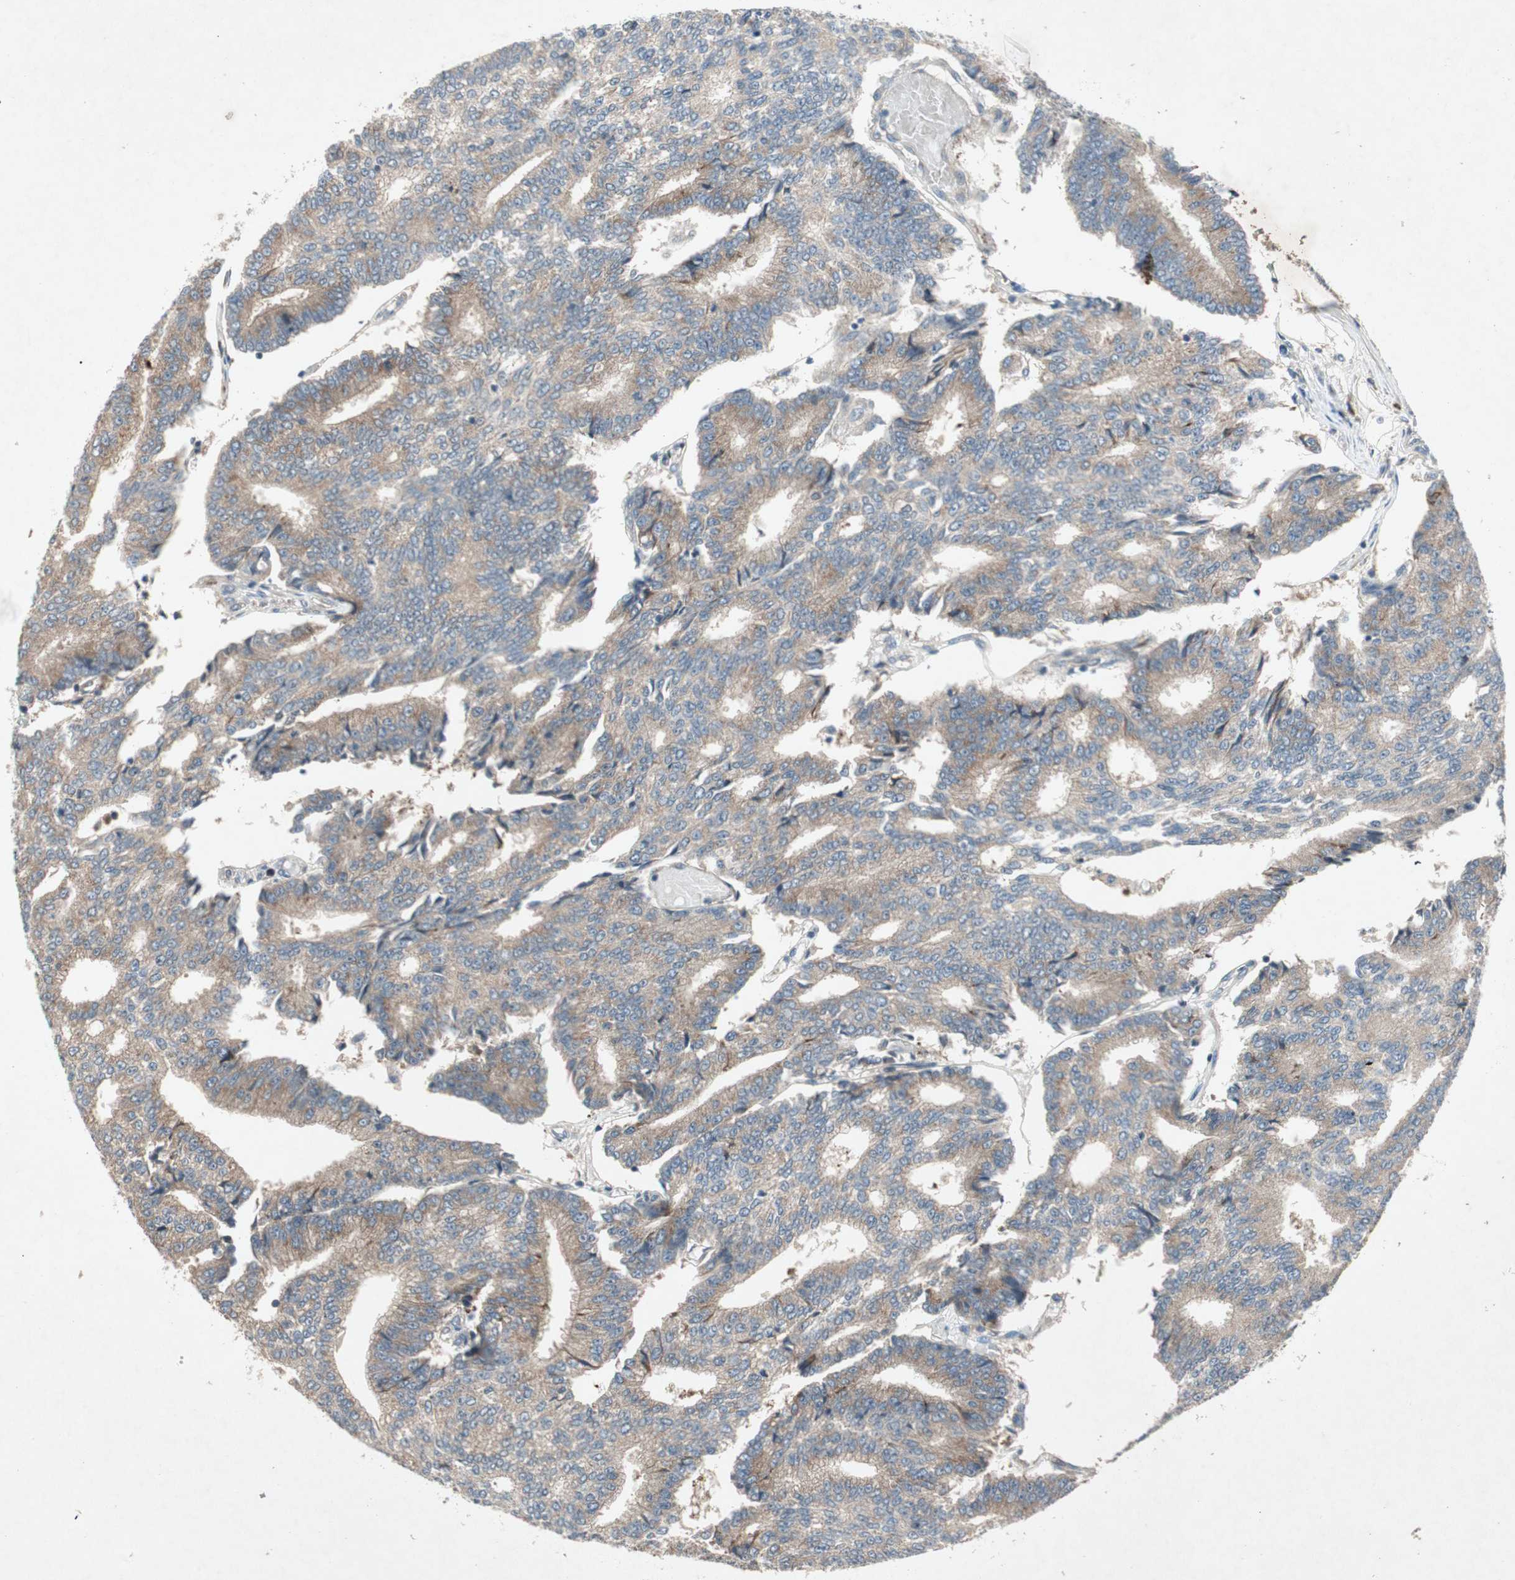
{"staining": {"intensity": "weak", "quantity": ">75%", "location": "cytoplasmic/membranous"}, "tissue": "prostate cancer", "cell_type": "Tumor cells", "image_type": "cancer", "snomed": [{"axis": "morphology", "description": "Adenocarcinoma, High grade"}, {"axis": "topography", "description": "Prostate"}], "caption": "A histopathology image of human prostate cancer (high-grade adenocarcinoma) stained for a protein exhibits weak cytoplasmic/membranous brown staining in tumor cells.", "gene": "APOO", "patient": {"sex": "male", "age": 55}}